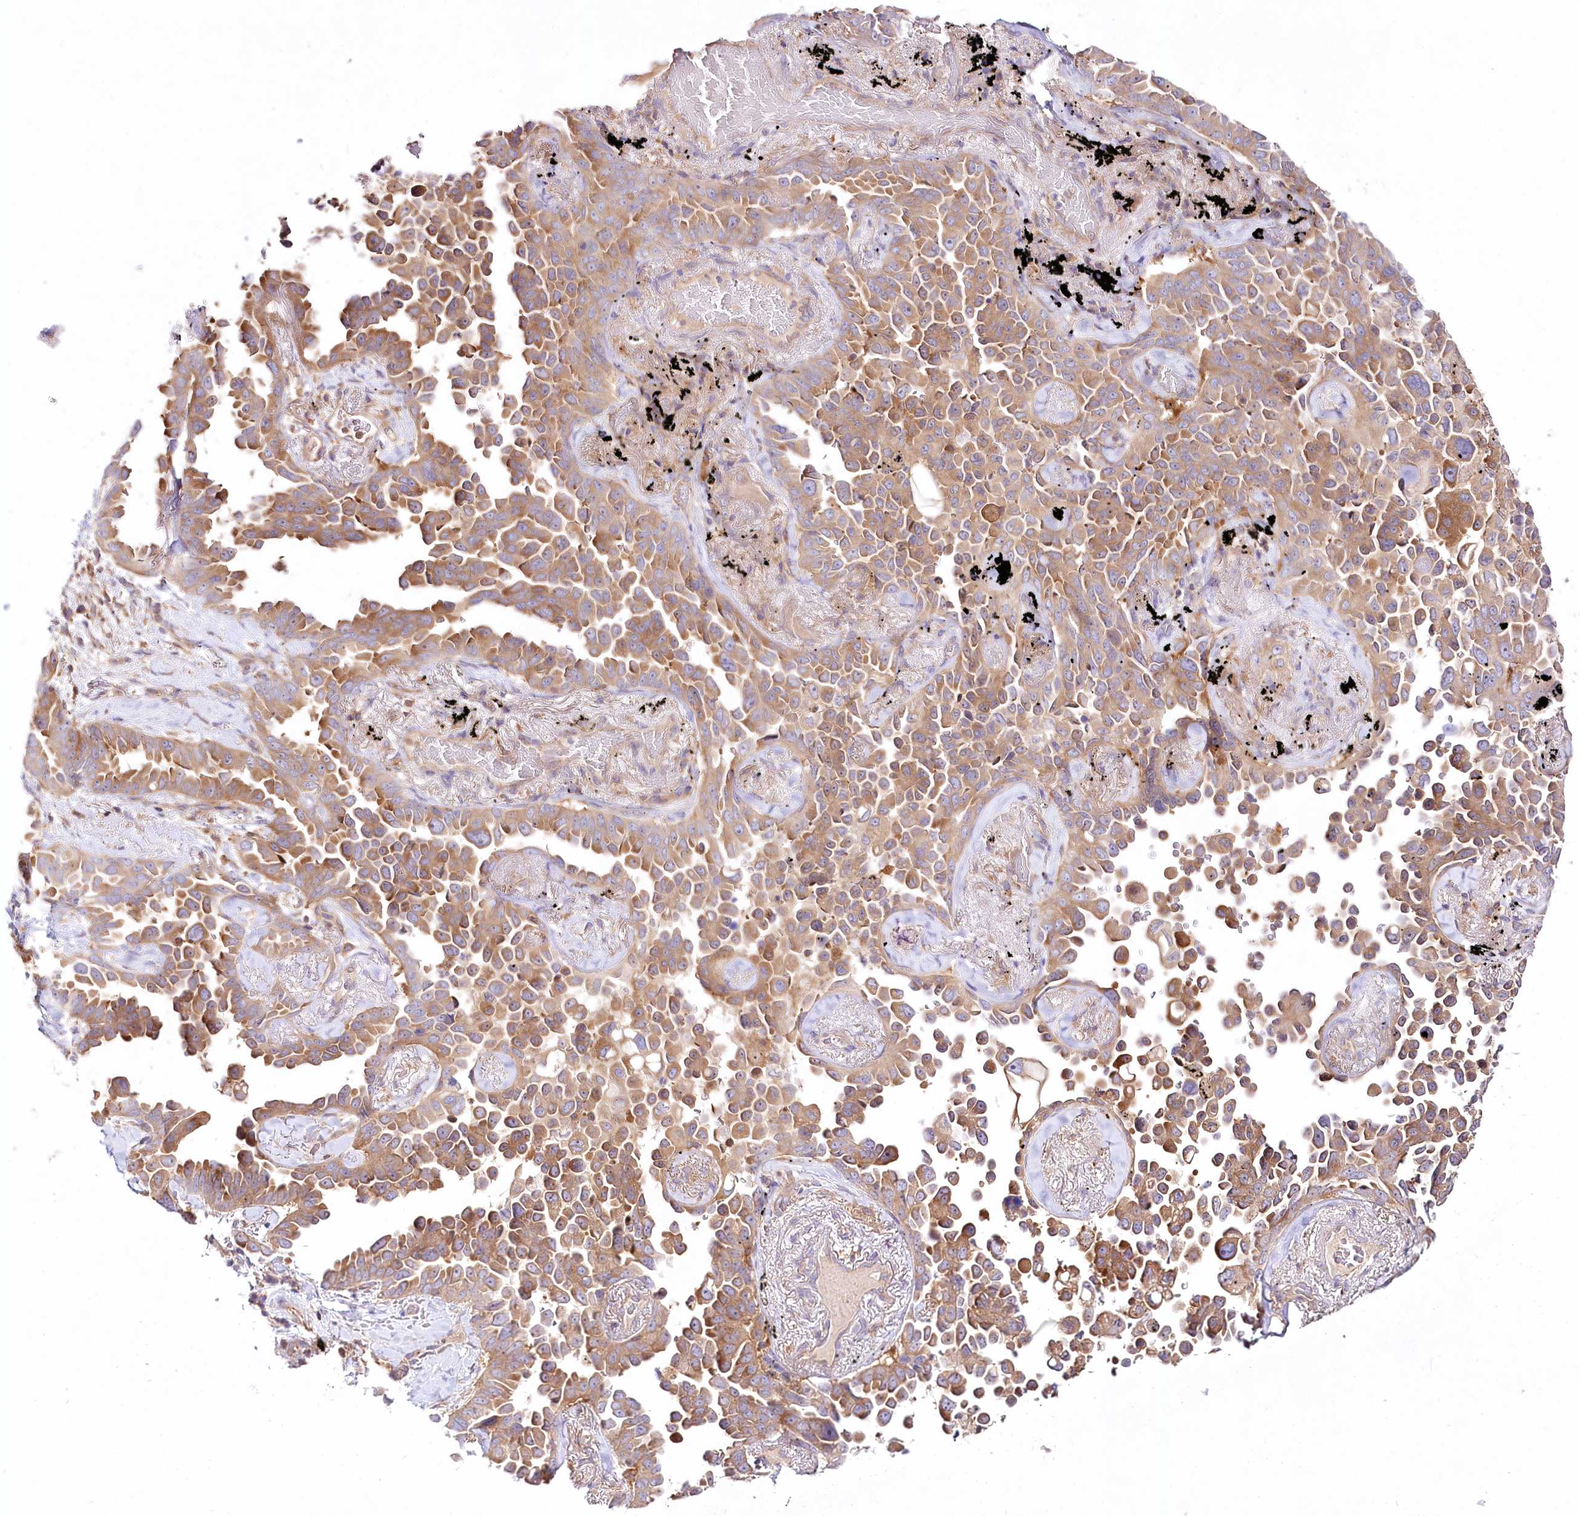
{"staining": {"intensity": "moderate", "quantity": ">75%", "location": "cytoplasmic/membranous"}, "tissue": "lung cancer", "cell_type": "Tumor cells", "image_type": "cancer", "snomed": [{"axis": "morphology", "description": "Adenocarcinoma, NOS"}, {"axis": "topography", "description": "Lung"}], "caption": "Lung cancer (adenocarcinoma) stained for a protein reveals moderate cytoplasmic/membranous positivity in tumor cells.", "gene": "ABRAXAS2", "patient": {"sex": "female", "age": 67}}